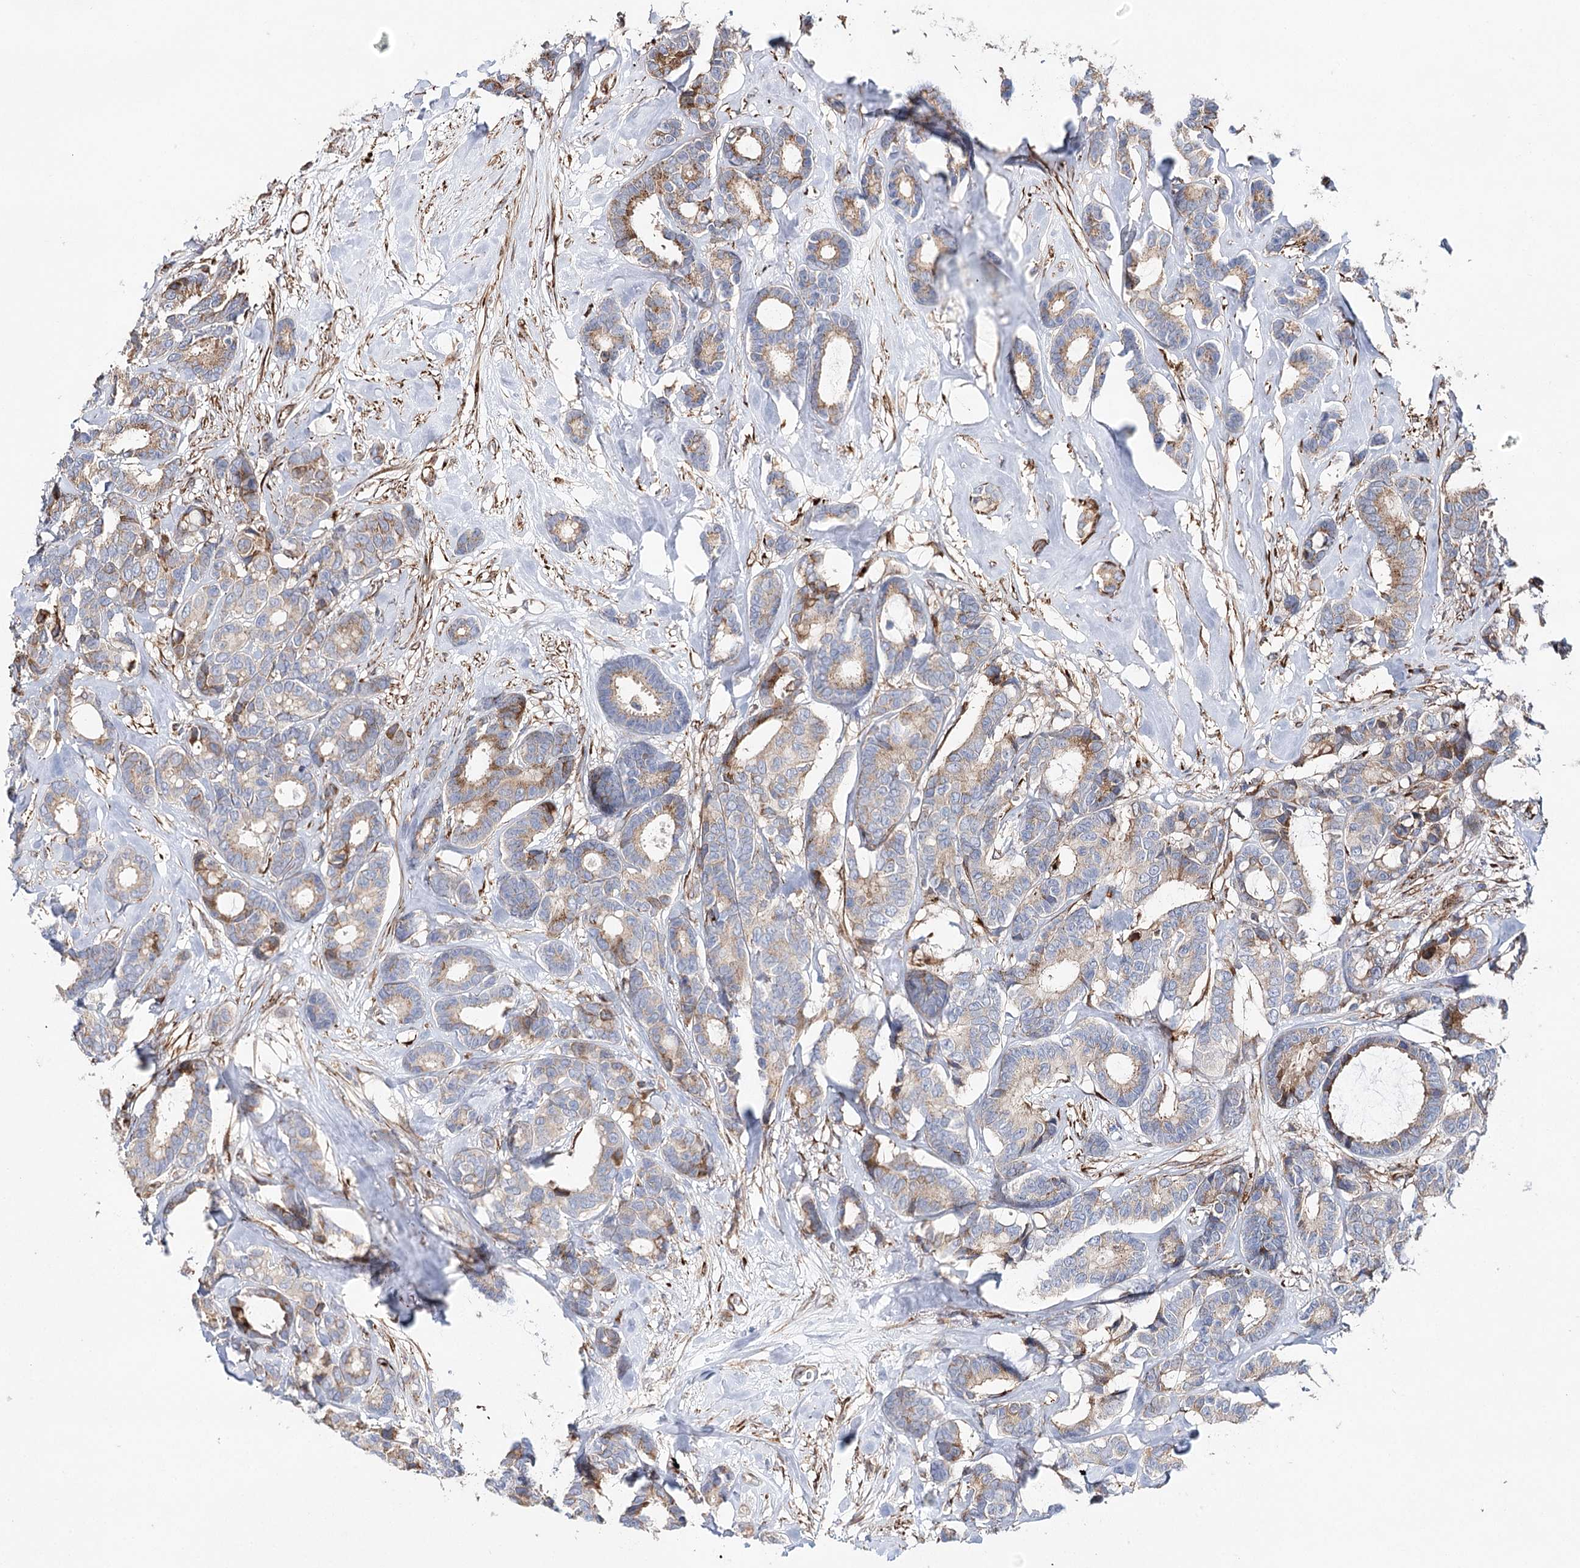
{"staining": {"intensity": "moderate", "quantity": "25%-75%", "location": "cytoplasmic/membranous"}, "tissue": "breast cancer", "cell_type": "Tumor cells", "image_type": "cancer", "snomed": [{"axis": "morphology", "description": "Duct carcinoma"}, {"axis": "topography", "description": "Breast"}], "caption": "Breast cancer (intraductal carcinoma) tissue shows moderate cytoplasmic/membranous positivity in approximately 25%-75% of tumor cells, visualized by immunohistochemistry. (Stains: DAB in brown, nuclei in blue, Microscopy: brightfield microscopy at high magnification).", "gene": "ABRAXAS2", "patient": {"sex": "female", "age": 87}}